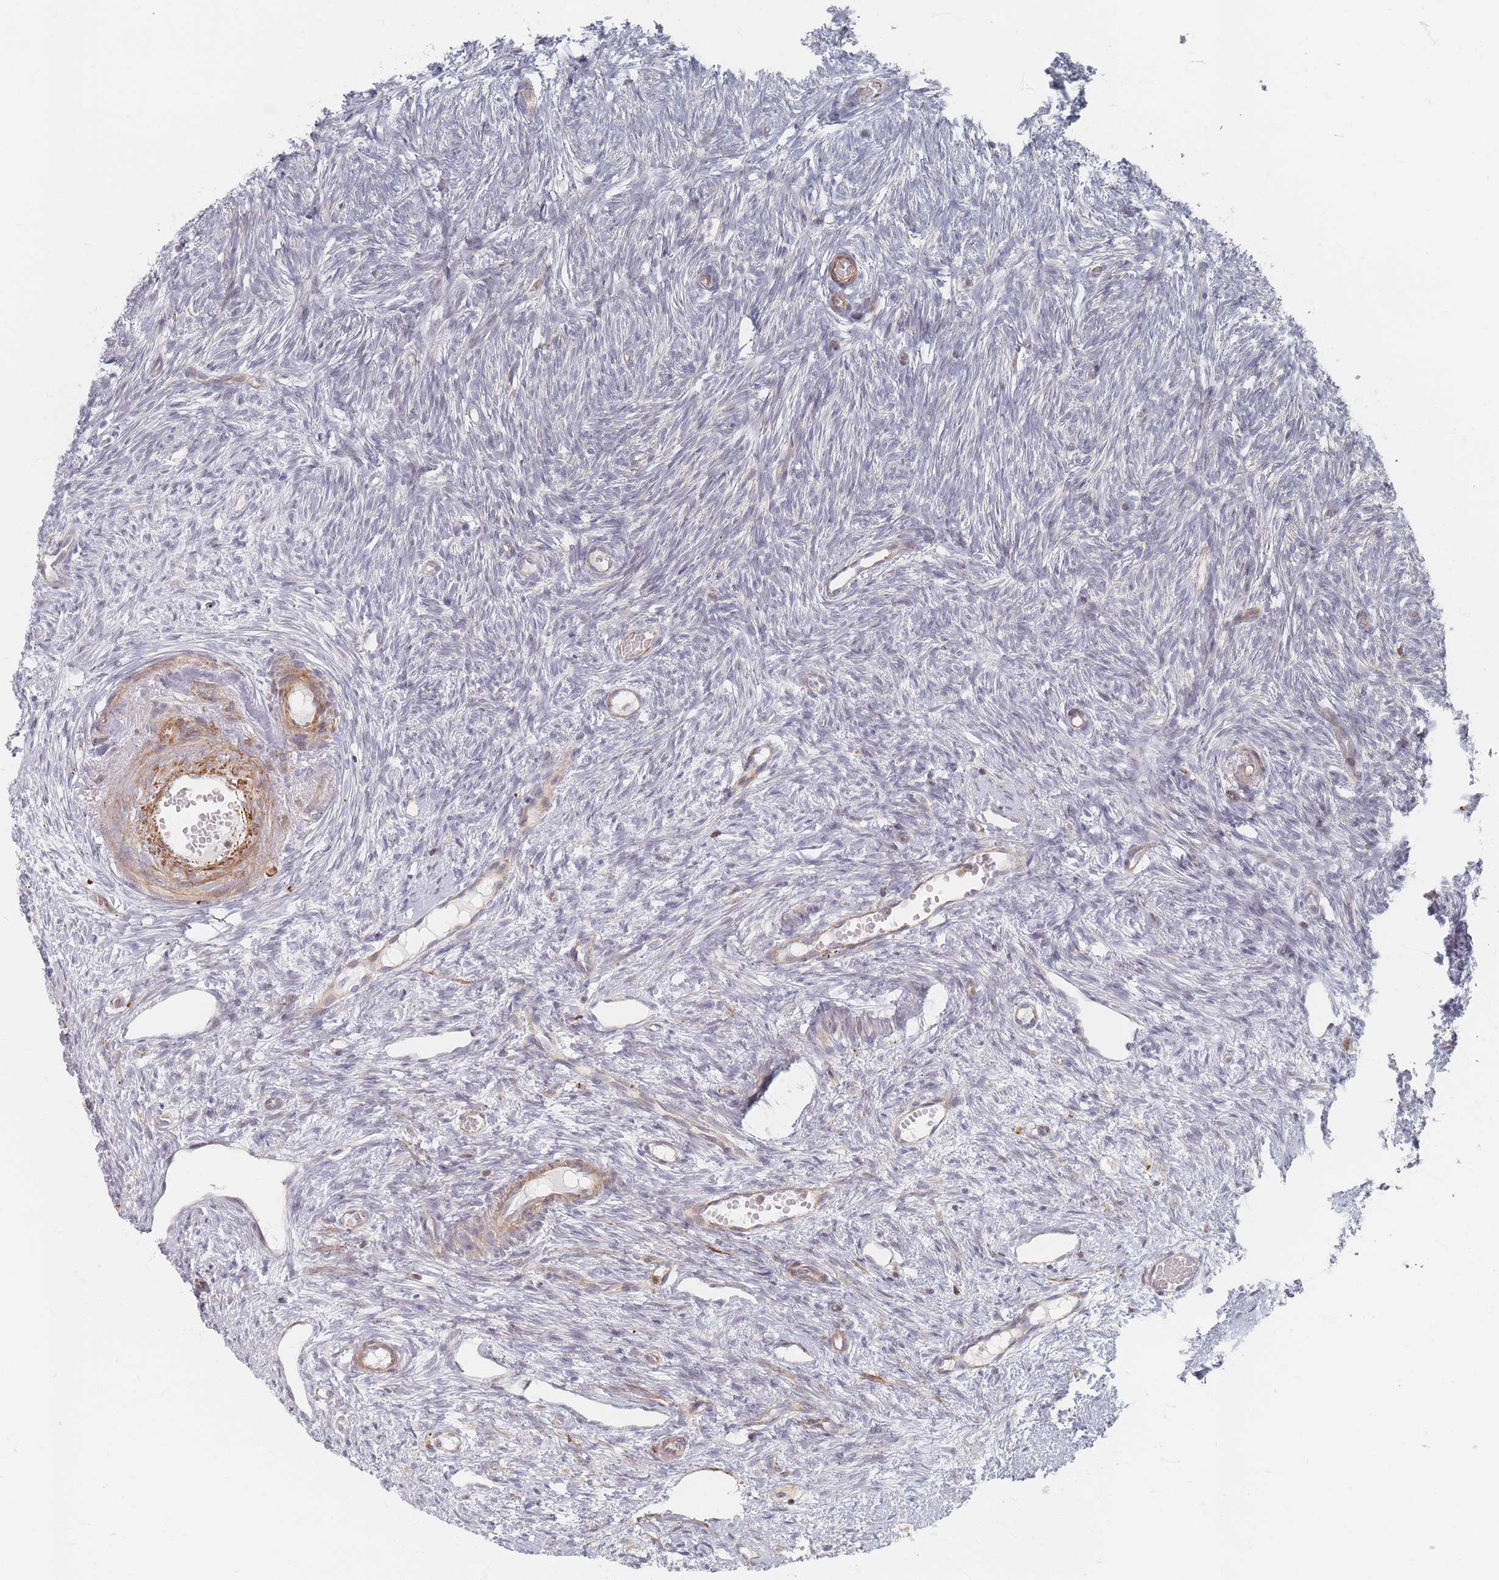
{"staining": {"intensity": "negative", "quantity": "none", "location": "none"}, "tissue": "ovary", "cell_type": "Ovarian stroma cells", "image_type": "normal", "snomed": [{"axis": "morphology", "description": "Normal tissue, NOS"}, {"axis": "topography", "description": "Ovary"}], "caption": "This is a micrograph of immunohistochemistry (IHC) staining of benign ovary, which shows no expression in ovarian stroma cells.", "gene": "ZKSCAN7", "patient": {"sex": "female", "age": 51}}